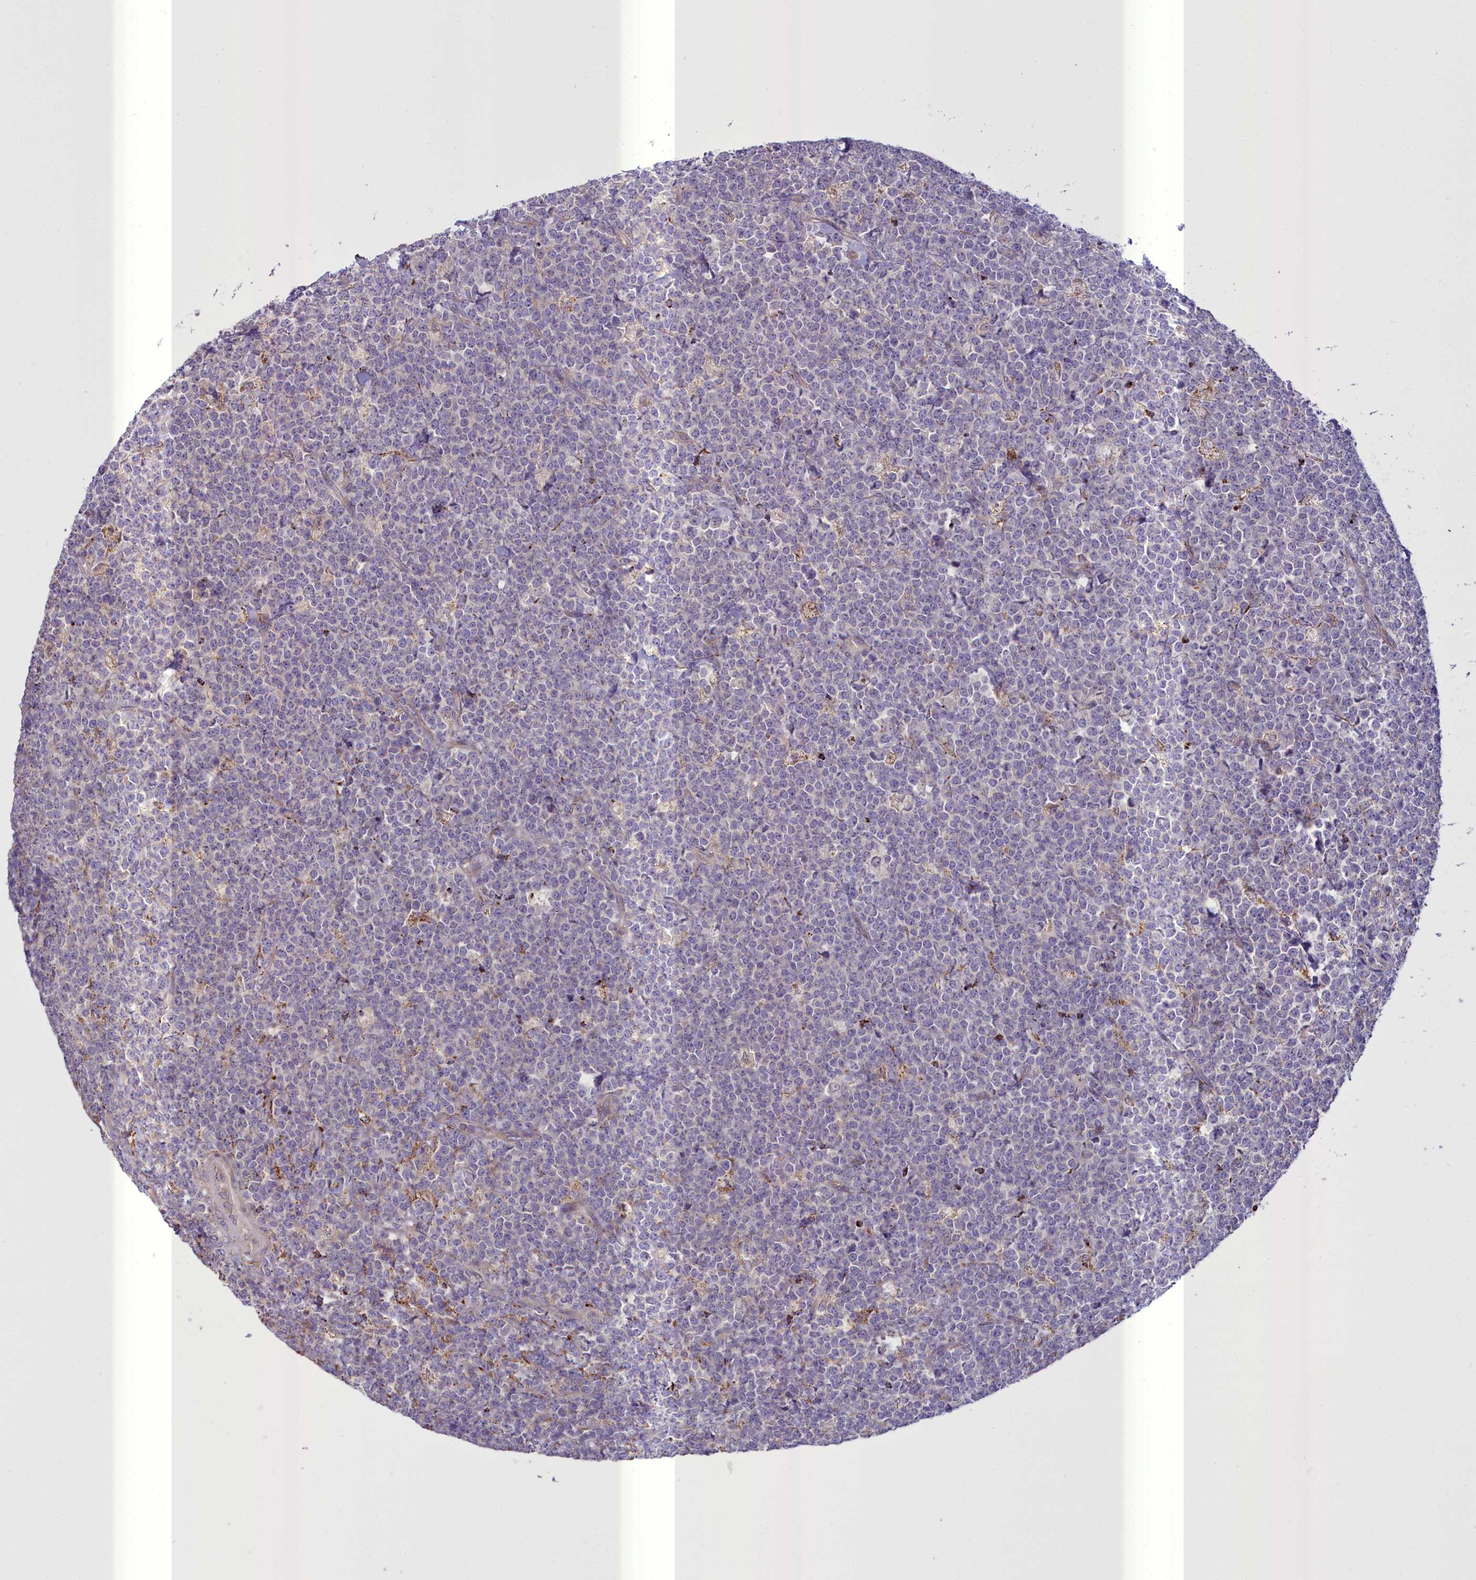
{"staining": {"intensity": "negative", "quantity": "none", "location": "none"}, "tissue": "lymphoma", "cell_type": "Tumor cells", "image_type": "cancer", "snomed": [{"axis": "morphology", "description": "Malignant lymphoma, non-Hodgkin's type, High grade"}, {"axis": "topography", "description": "Small intestine"}], "caption": "Immunohistochemistry micrograph of human malignant lymphoma, non-Hodgkin's type (high-grade) stained for a protein (brown), which reveals no positivity in tumor cells.", "gene": "TBC1D24", "patient": {"sex": "male", "age": 8}}